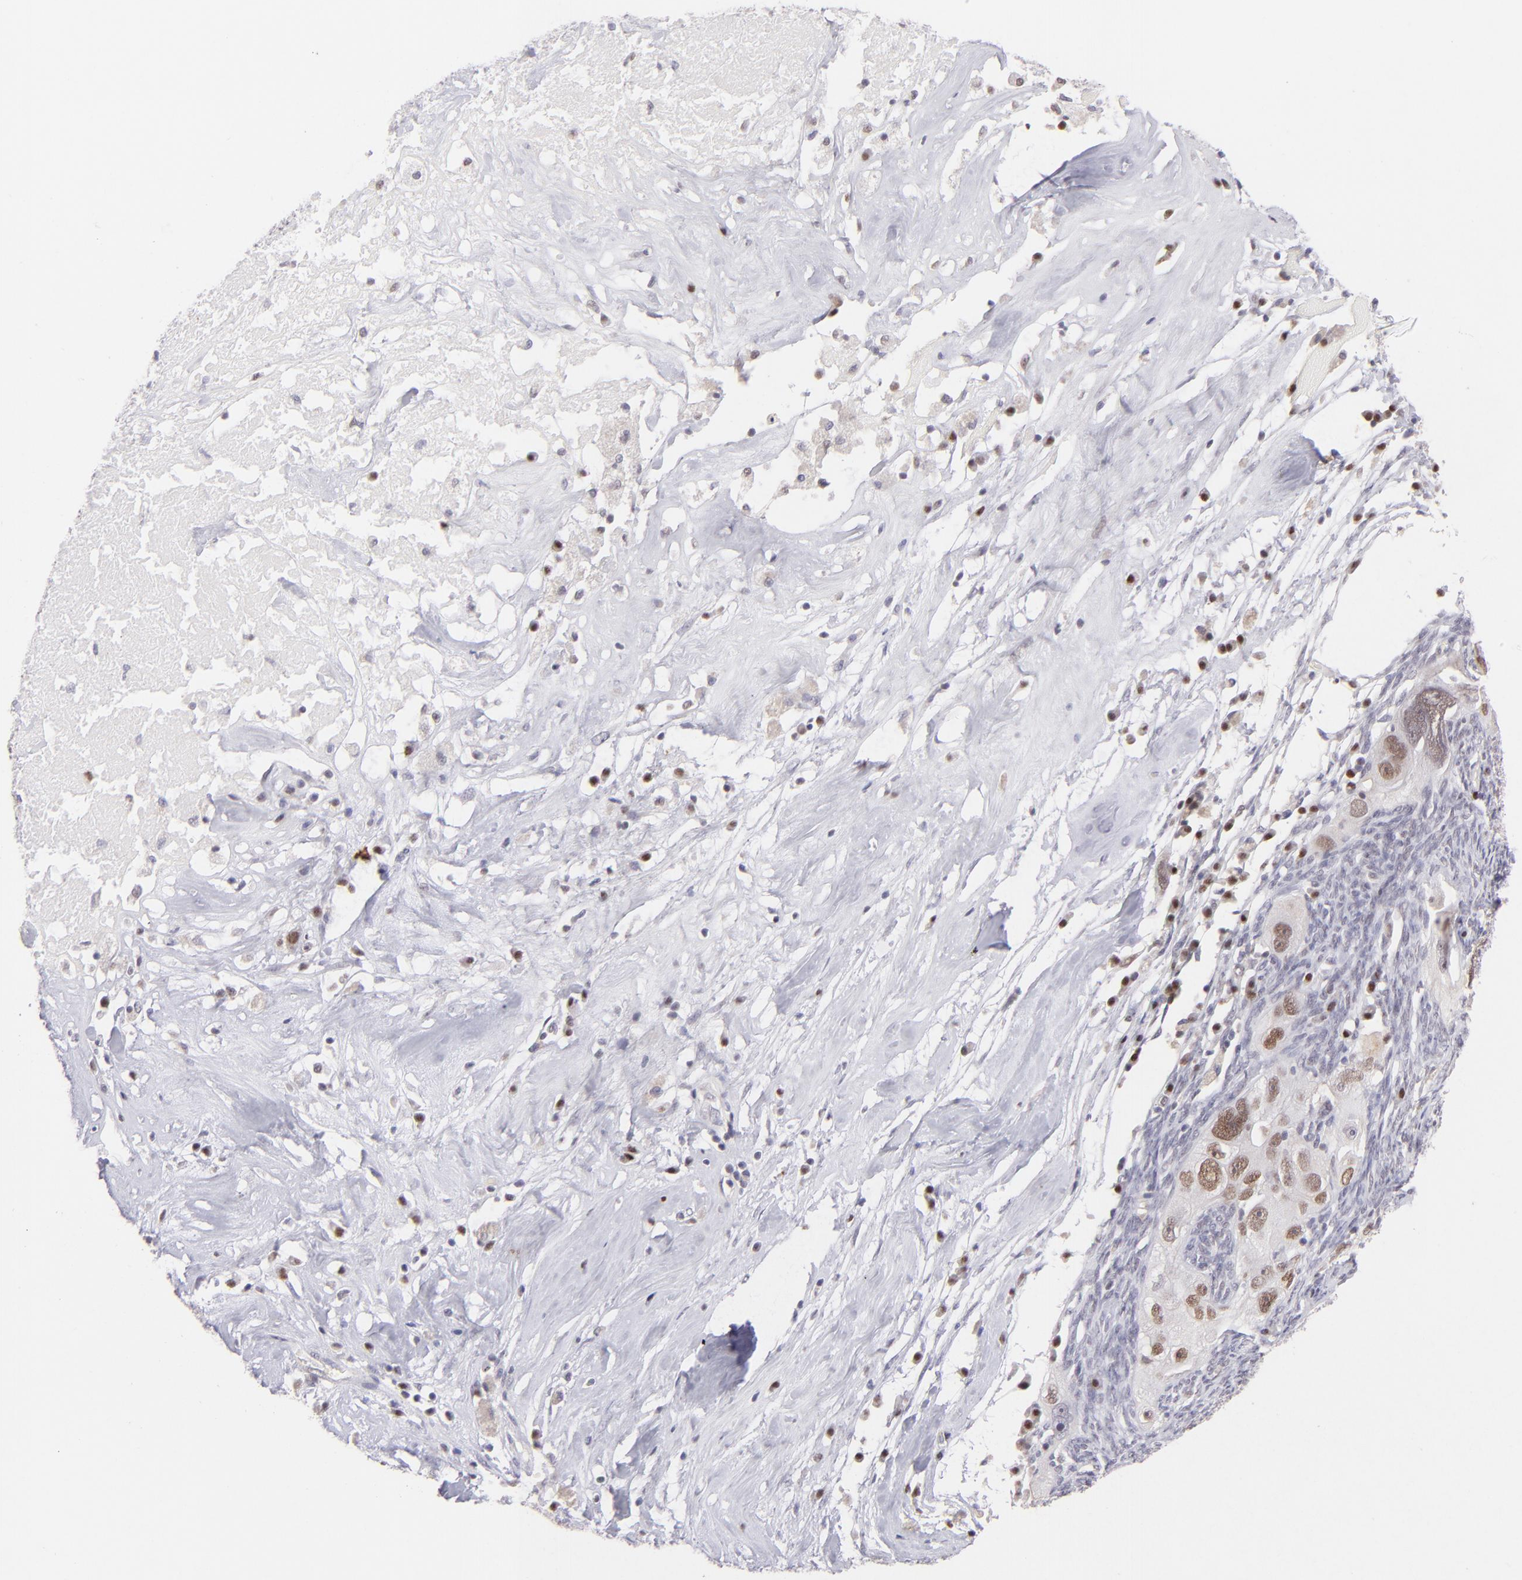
{"staining": {"intensity": "weak", "quantity": "25%-75%", "location": "nuclear"}, "tissue": "ovarian cancer", "cell_type": "Tumor cells", "image_type": "cancer", "snomed": [{"axis": "morphology", "description": "Normal tissue, NOS"}, {"axis": "morphology", "description": "Cystadenocarcinoma, serous, NOS"}, {"axis": "topography", "description": "Ovary"}], "caption": "Serous cystadenocarcinoma (ovarian) stained with a protein marker exhibits weak staining in tumor cells.", "gene": "POU2F1", "patient": {"sex": "female", "age": 62}}